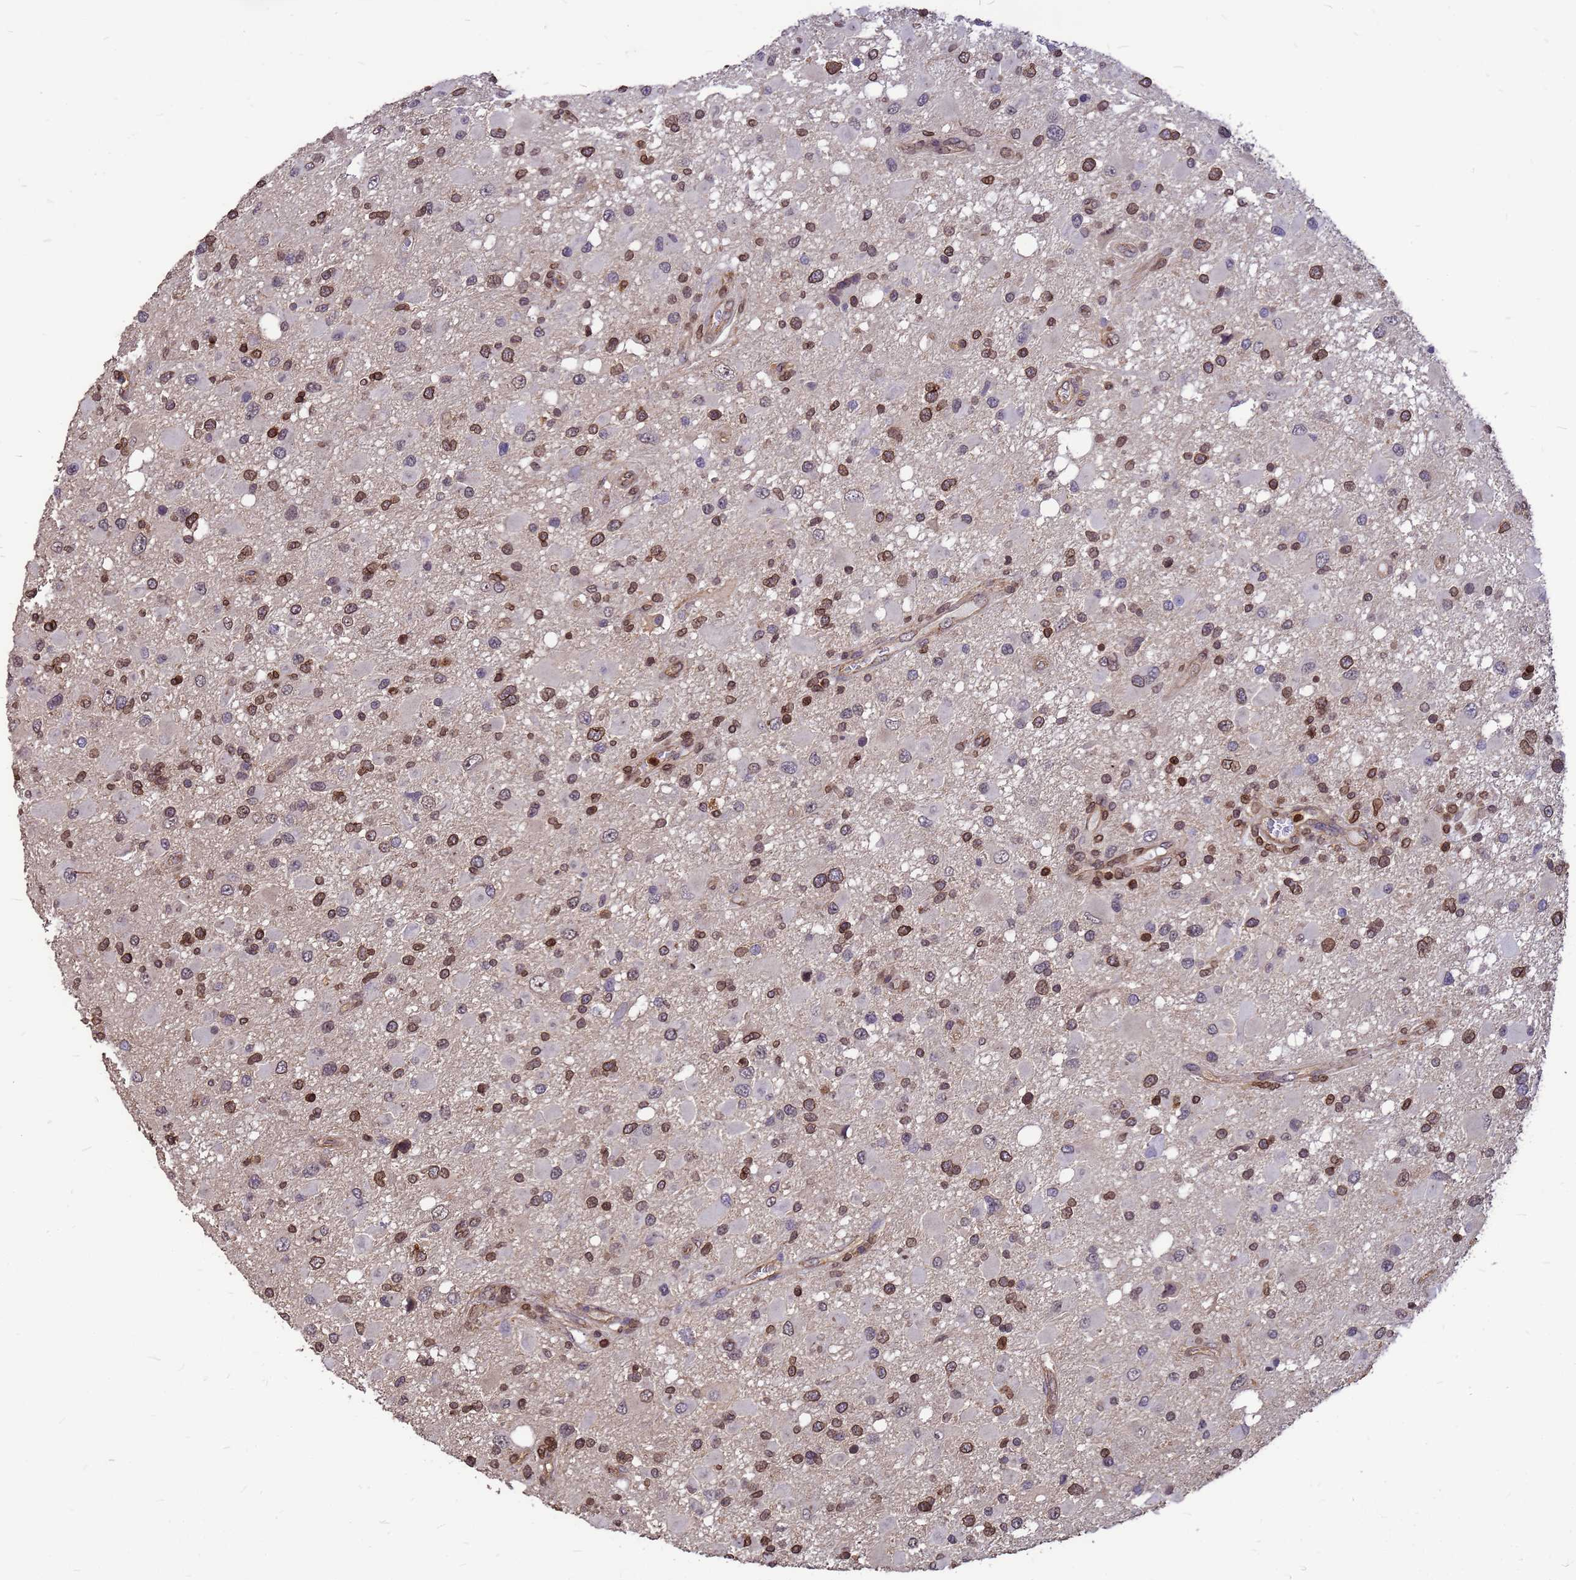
{"staining": {"intensity": "moderate", "quantity": "25%-75%", "location": "nuclear"}, "tissue": "glioma", "cell_type": "Tumor cells", "image_type": "cancer", "snomed": [{"axis": "morphology", "description": "Glioma, malignant, High grade"}, {"axis": "topography", "description": "Brain"}], "caption": "A brown stain highlights moderate nuclear staining of a protein in high-grade glioma (malignant) tumor cells.", "gene": "C1orf35", "patient": {"sex": "male", "age": 53}}